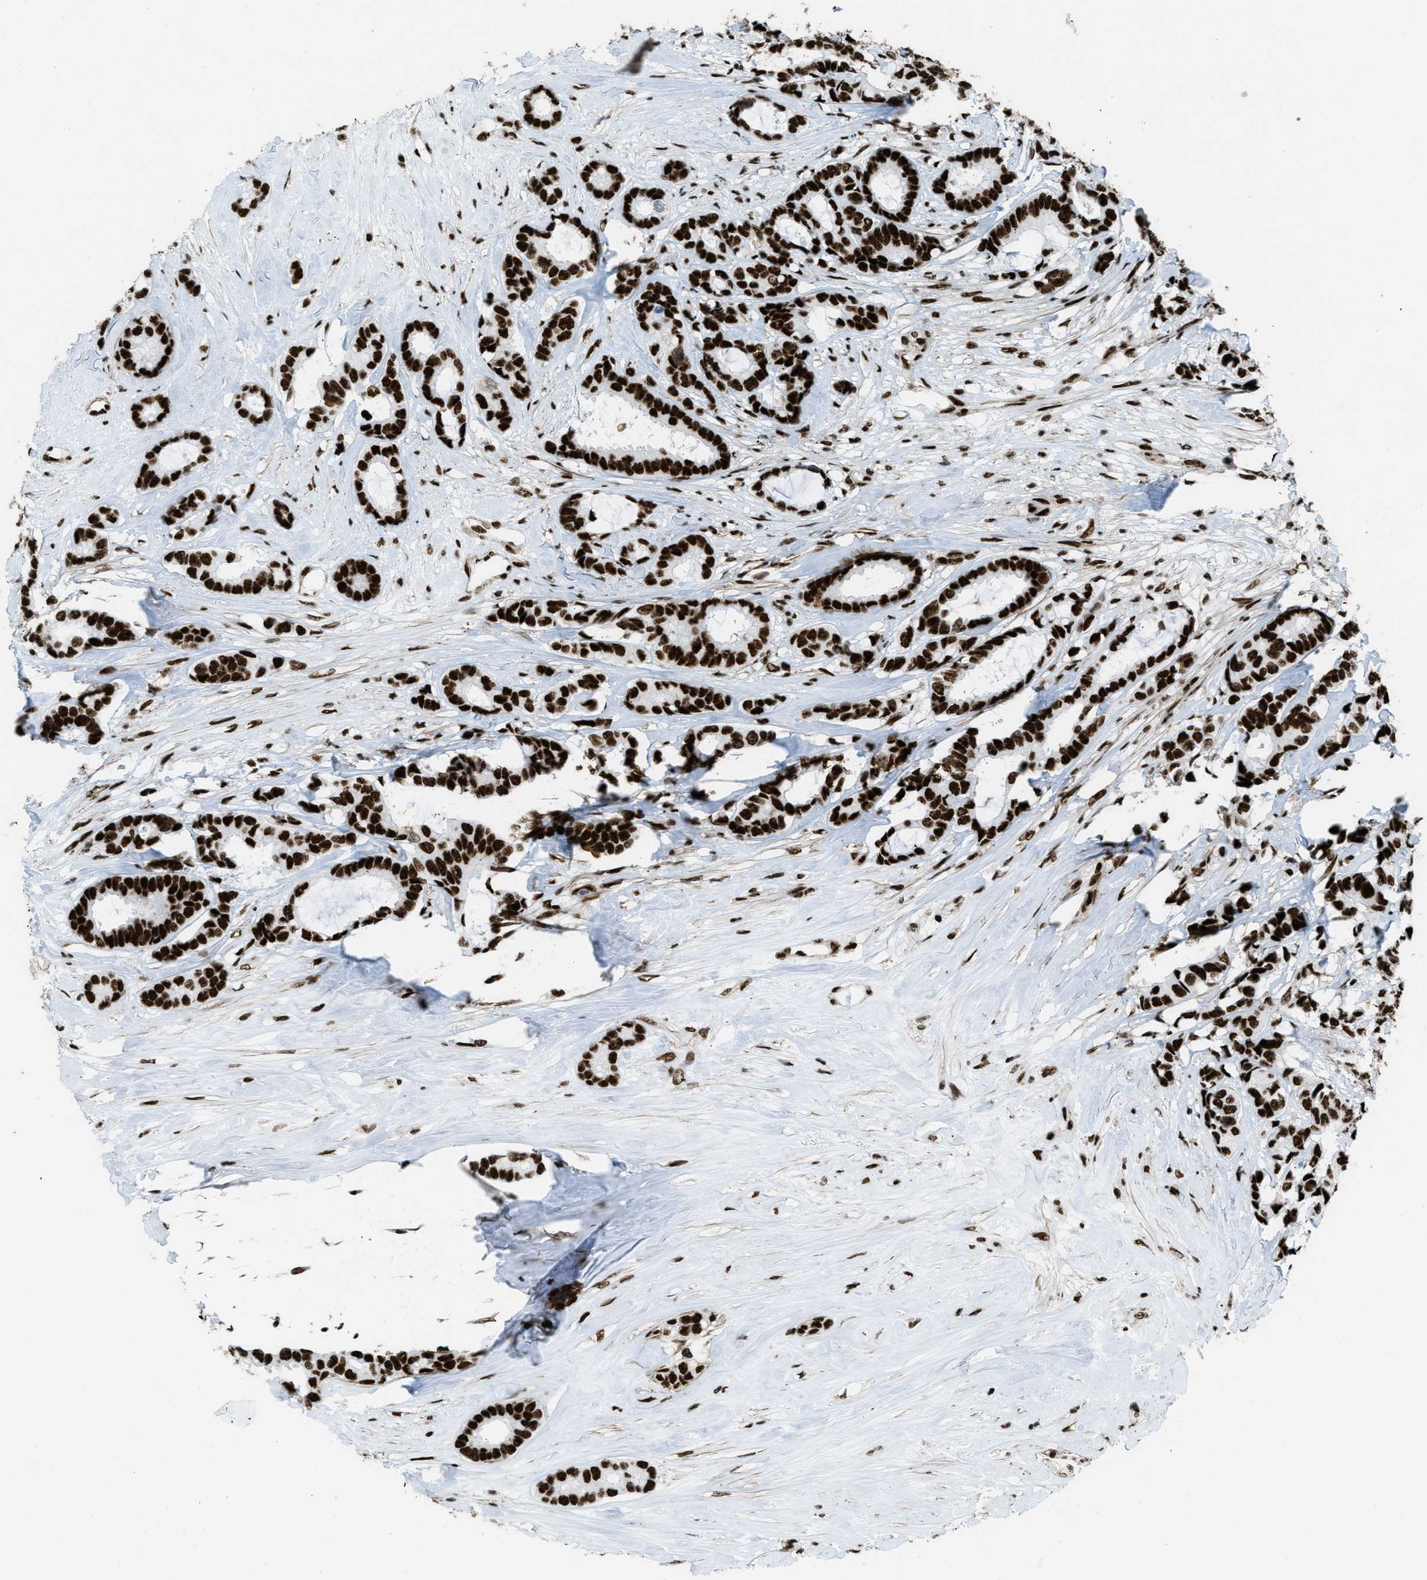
{"staining": {"intensity": "strong", "quantity": ">75%", "location": "nuclear"}, "tissue": "breast cancer", "cell_type": "Tumor cells", "image_type": "cancer", "snomed": [{"axis": "morphology", "description": "Duct carcinoma"}, {"axis": "topography", "description": "Breast"}], "caption": "The histopathology image shows staining of breast infiltrating ductal carcinoma, revealing strong nuclear protein staining (brown color) within tumor cells.", "gene": "ZNF207", "patient": {"sex": "female", "age": 87}}